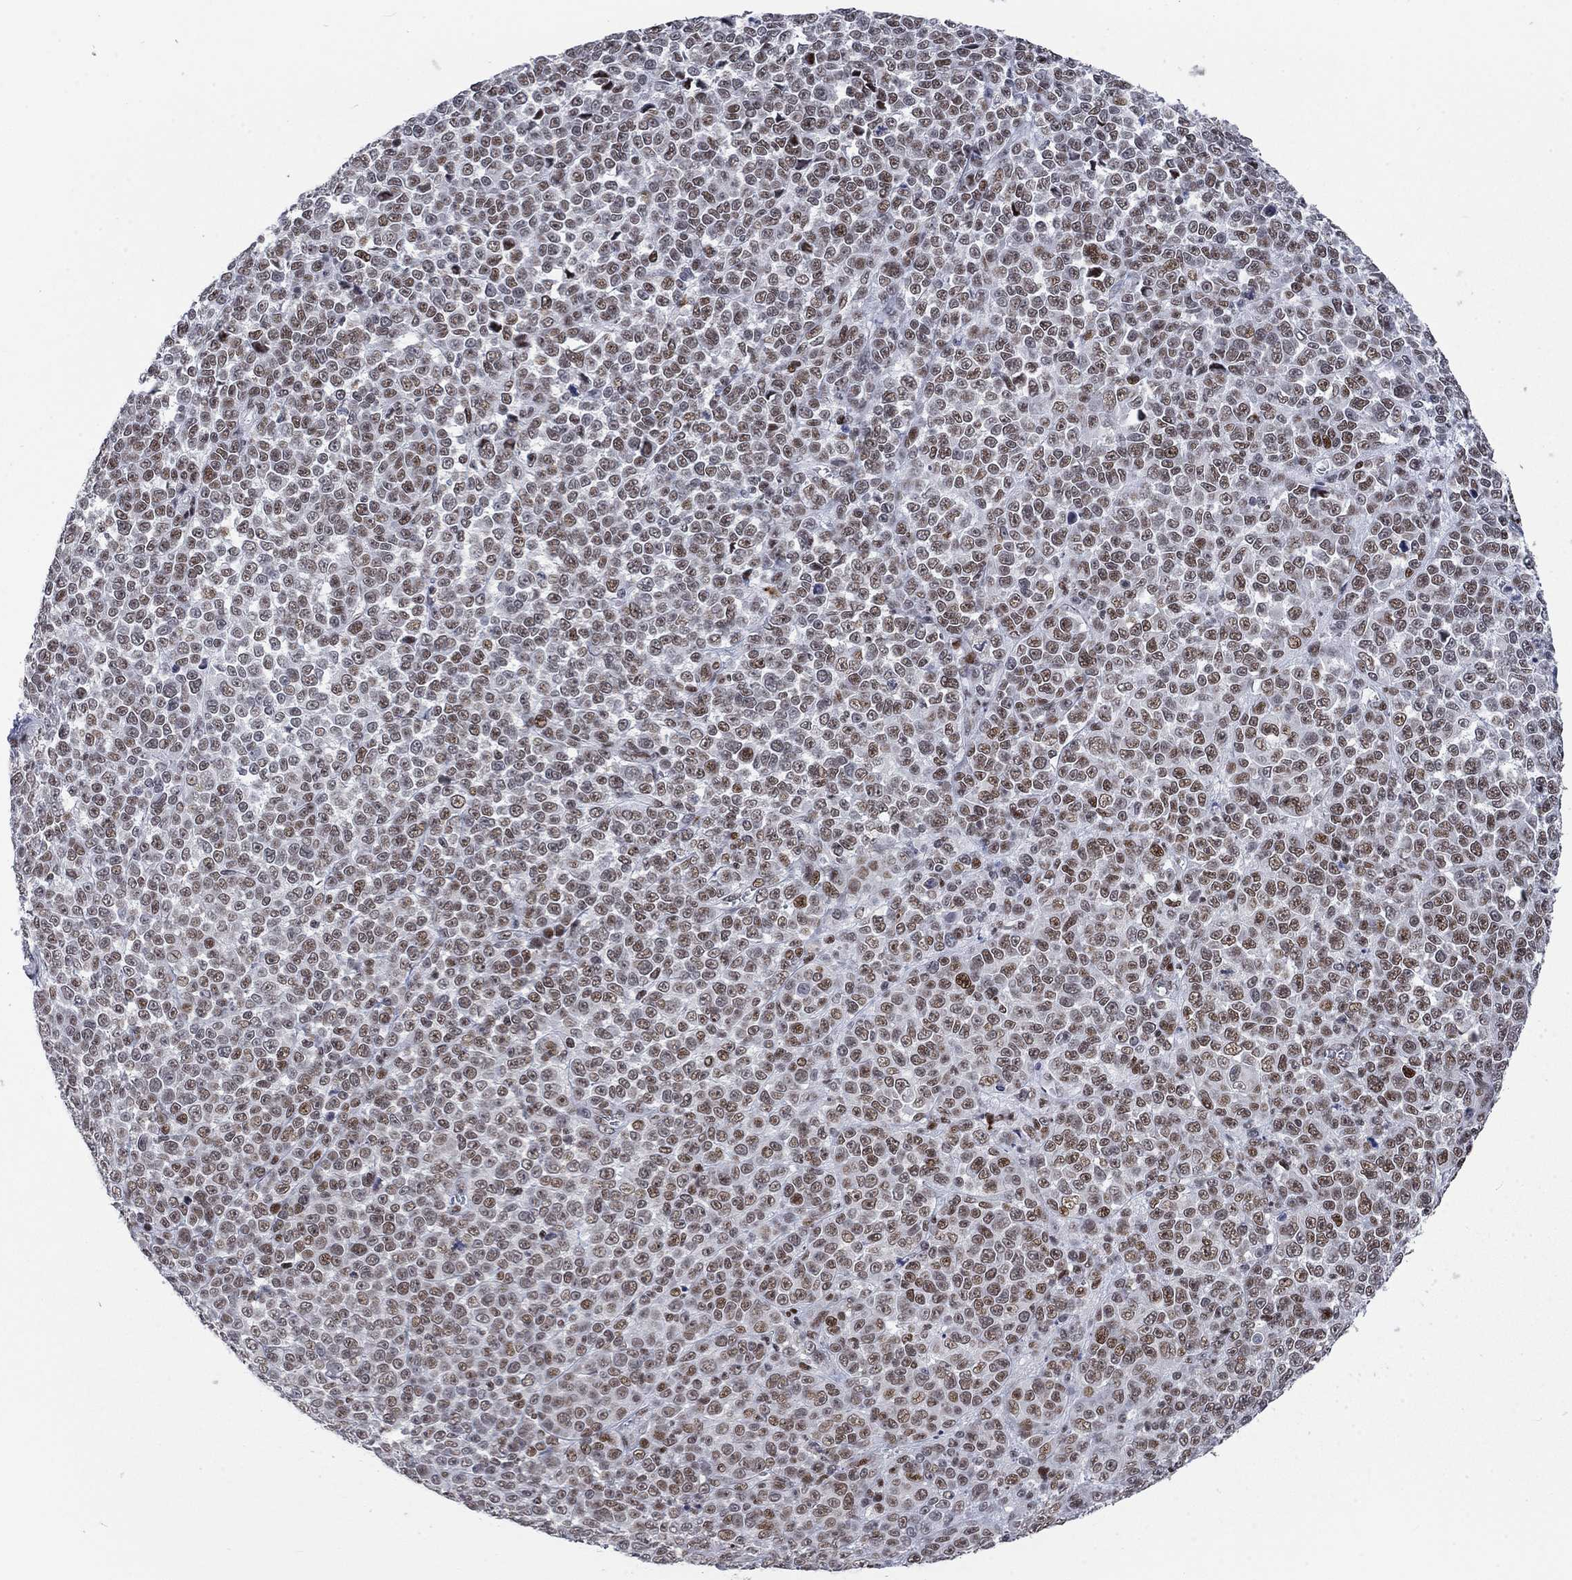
{"staining": {"intensity": "moderate", "quantity": "<25%", "location": "nuclear"}, "tissue": "melanoma", "cell_type": "Tumor cells", "image_type": "cancer", "snomed": [{"axis": "morphology", "description": "Malignant melanoma, NOS"}, {"axis": "topography", "description": "Skin"}], "caption": "Protein staining demonstrates moderate nuclear positivity in about <25% of tumor cells in melanoma. (Stains: DAB (3,3'-diaminobenzidine) in brown, nuclei in blue, Microscopy: brightfield microscopy at high magnification).", "gene": "HCFC1", "patient": {"sex": "female", "age": 95}}